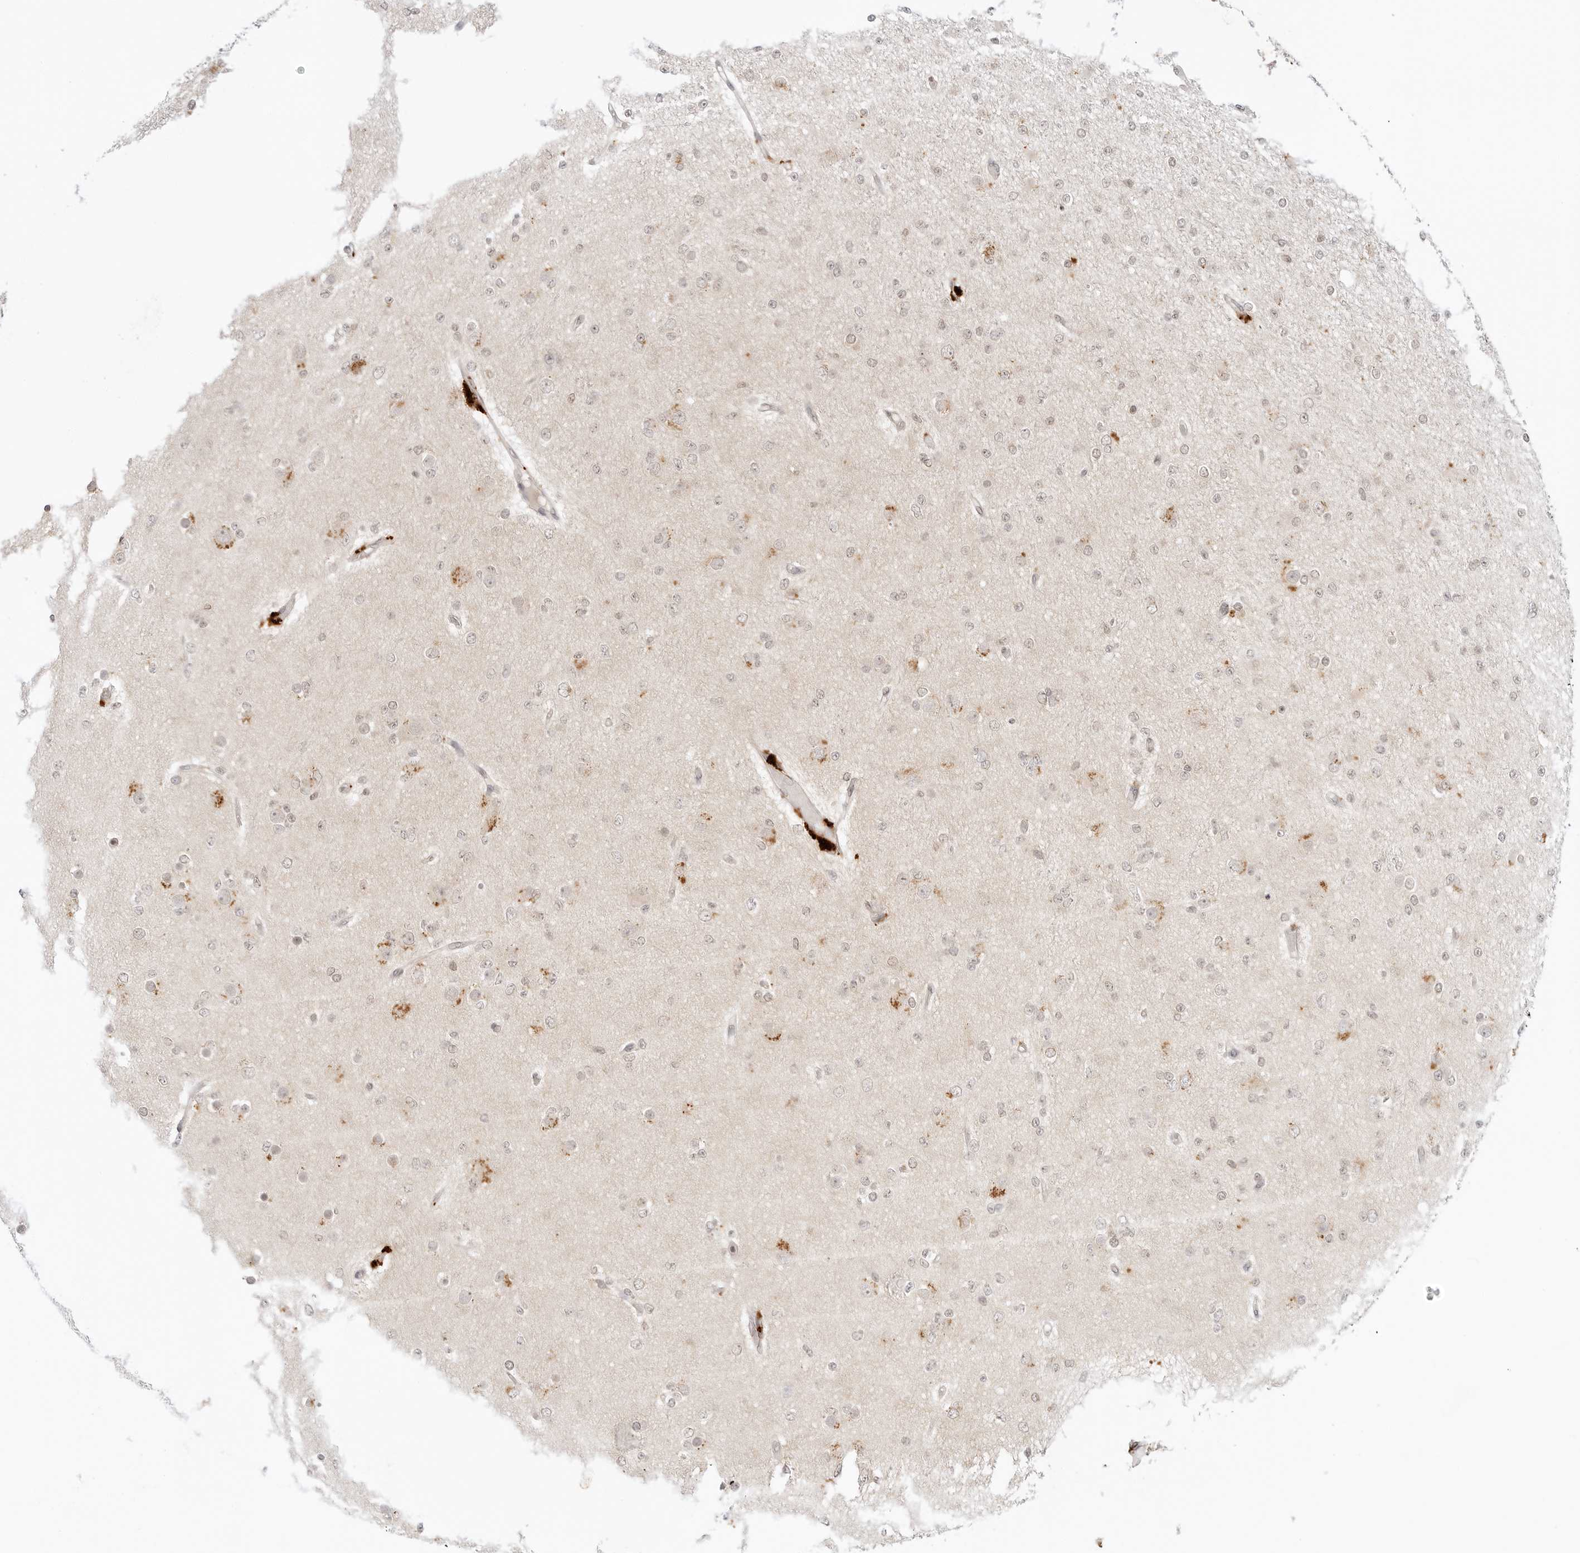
{"staining": {"intensity": "negative", "quantity": "none", "location": "none"}, "tissue": "glioma", "cell_type": "Tumor cells", "image_type": "cancer", "snomed": [{"axis": "morphology", "description": "Glioma, malignant, Low grade"}, {"axis": "topography", "description": "Brain"}], "caption": "Immunohistochemical staining of malignant low-grade glioma demonstrates no significant staining in tumor cells.", "gene": "EPHA1", "patient": {"sex": "female", "age": 22}}